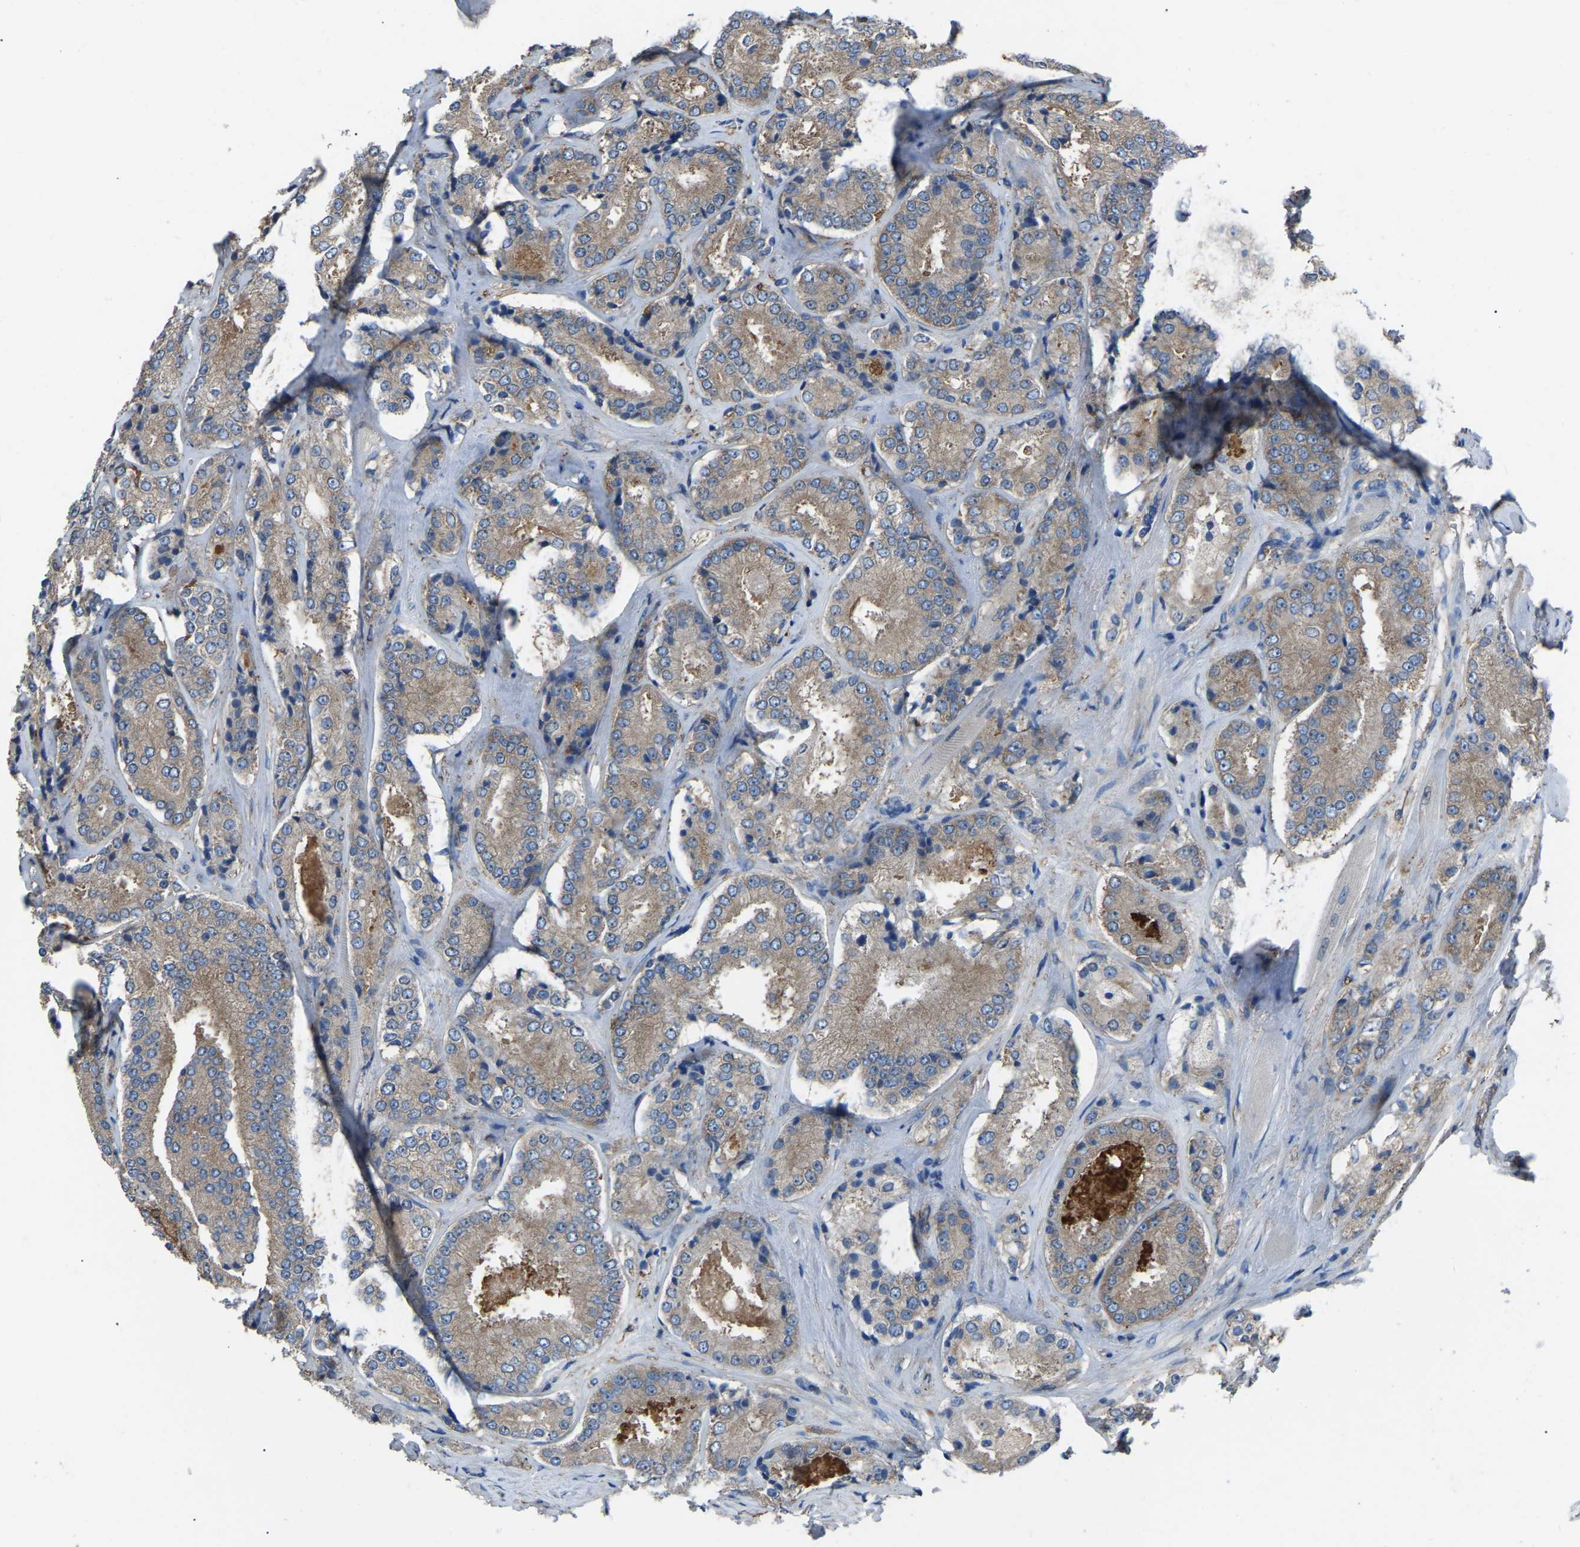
{"staining": {"intensity": "moderate", "quantity": ">75%", "location": "cytoplasmic/membranous"}, "tissue": "prostate cancer", "cell_type": "Tumor cells", "image_type": "cancer", "snomed": [{"axis": "morphology", "description": "Adenocarcinoma, High grade"}, {"axis": "topography", "description": "Prostate"}], "caption": "IHC photomicrograph of human prostate cancer stained for a protein (brown), which displays medium levels of moderate cytoplasmic/membranous positivity in about >75% of tumor cells.", "gene": "AIMP1", "patient": {"sex": "male", "age": 65}}